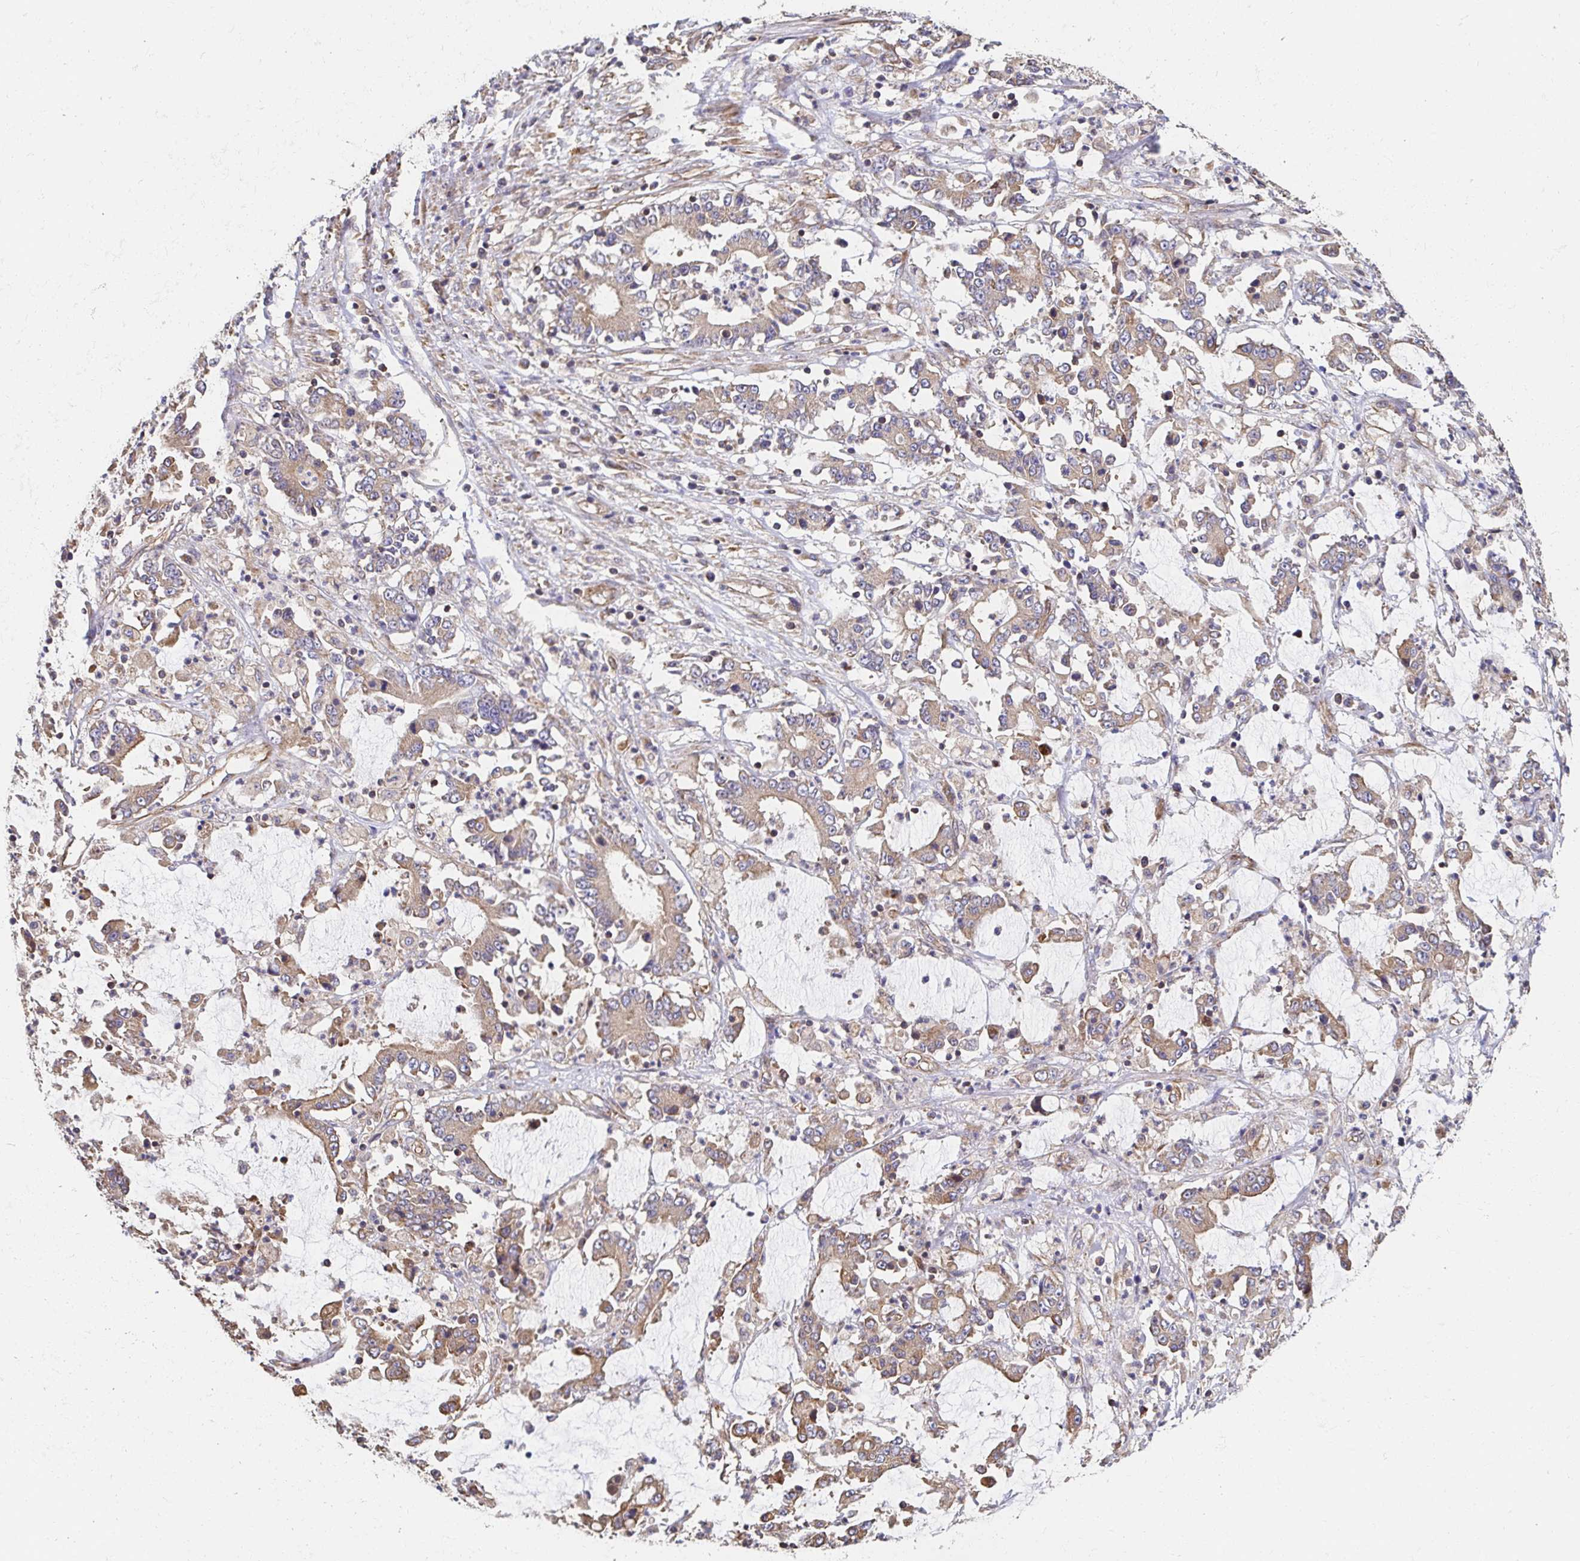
{"staining": {"intensity": "weak", "quantity": ">75%", "location": "cytoplasmic/membranous"}, "tissue": "stomach cancer", "cell_type": "Tumor cells", "image_type": "cancer", "snomed": [{"axis": "morphology", "description": "Adenocarcinoma, NOS"}, {"axis": "topography", "description": "Stomach, upper"}], "caption": "About >75% of tumor cells in human adenocarcinoma (stomach) reveal weak cytoplasmic/membranous protein expression as visualized by brown immunohistochemical staining.", "gene": "APBB1", "patient": {"sex": "male", "age": 68}}